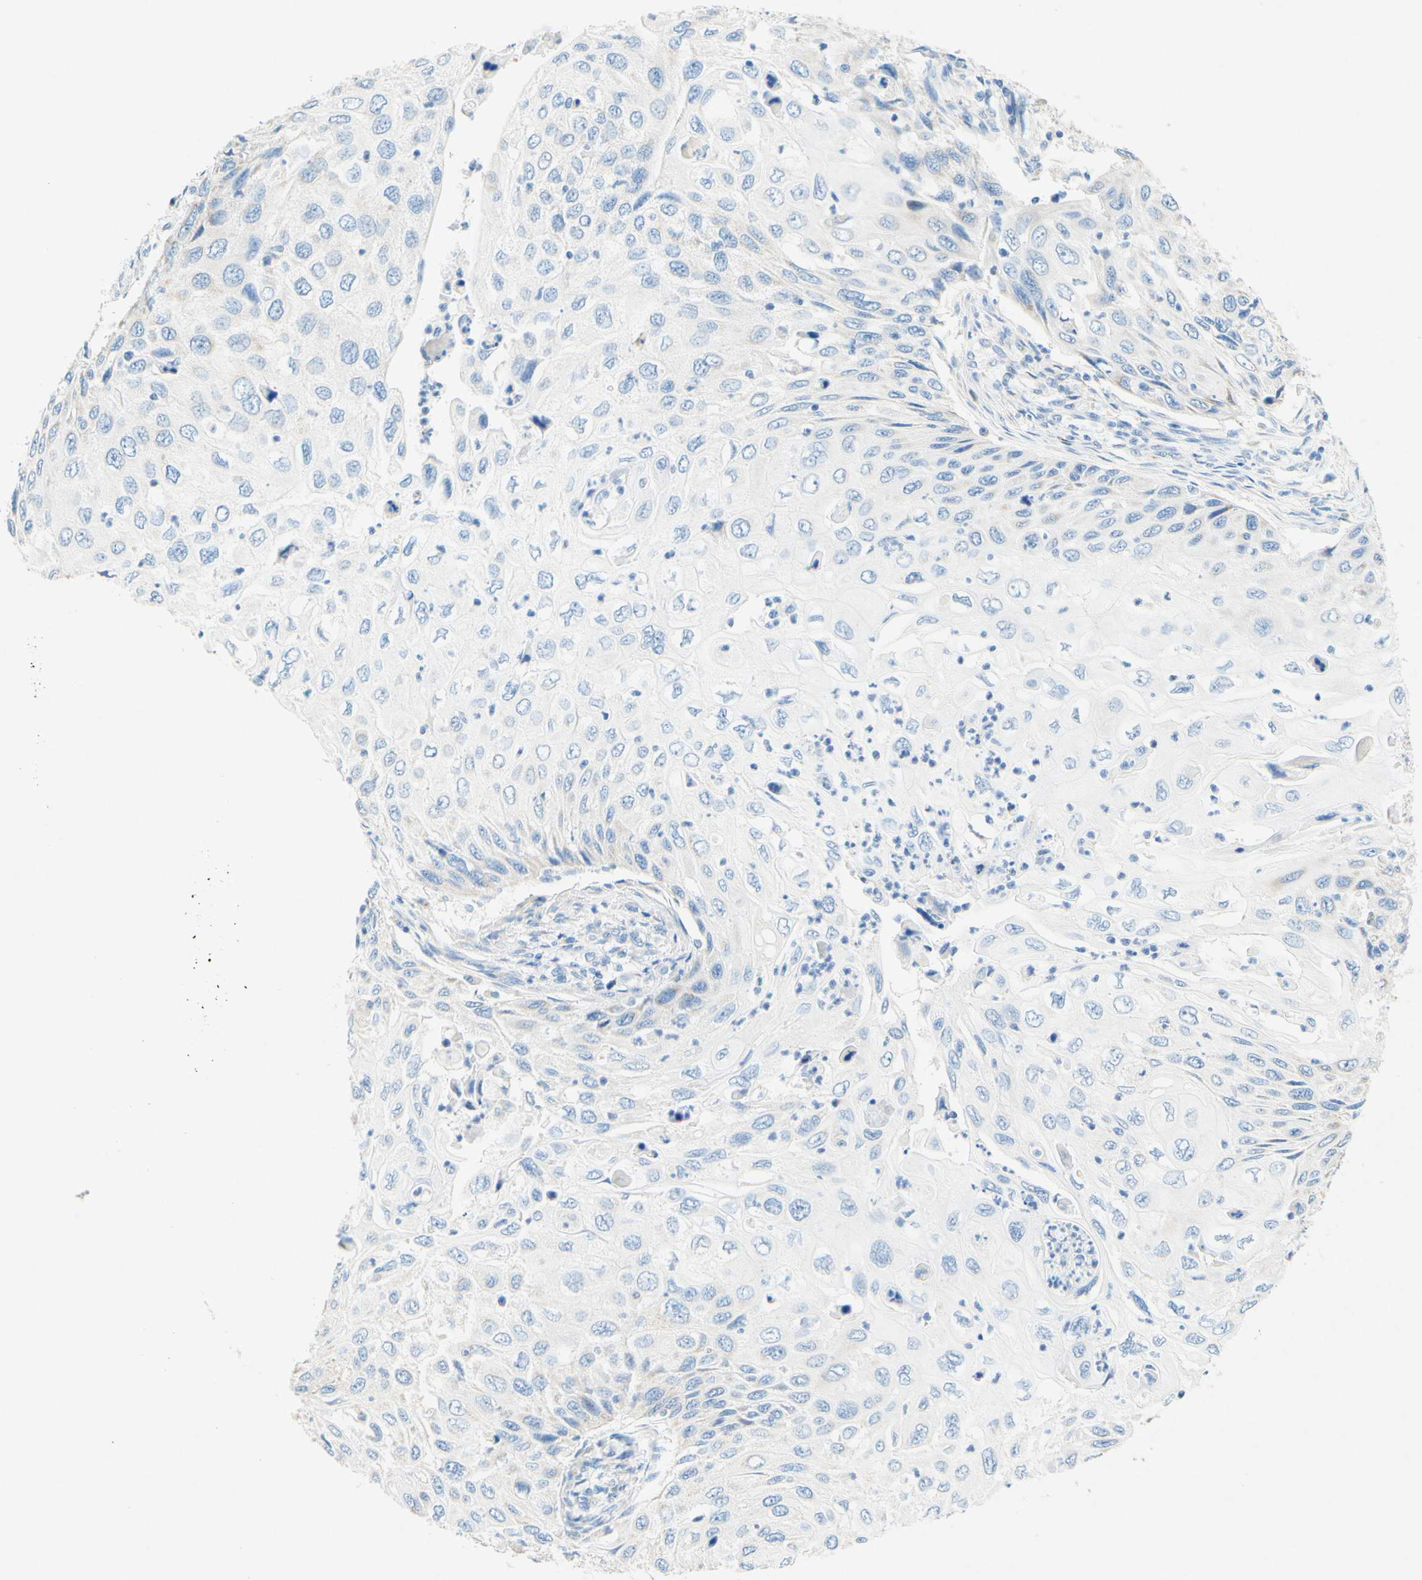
{"staining": {"intensity": "negative", "quantity": "none", "location": "none"}, "tissue": "cervical cancer", "cell_type": "Tumor cells", "image_type": "cancer", "snomed": [{"axis": "morphology", "description": "Squamous cell carcinoma, NOS"}, {"axis": "topography", "description": "Cervix"}], "caption": "DAB immunohistochemical staining of cervical cancer (squamous cell carcinoma) displays no significant positivity in tumor cells.", "gene": "SLC46A1", "patient": {"sex": "female", "age": 70}}